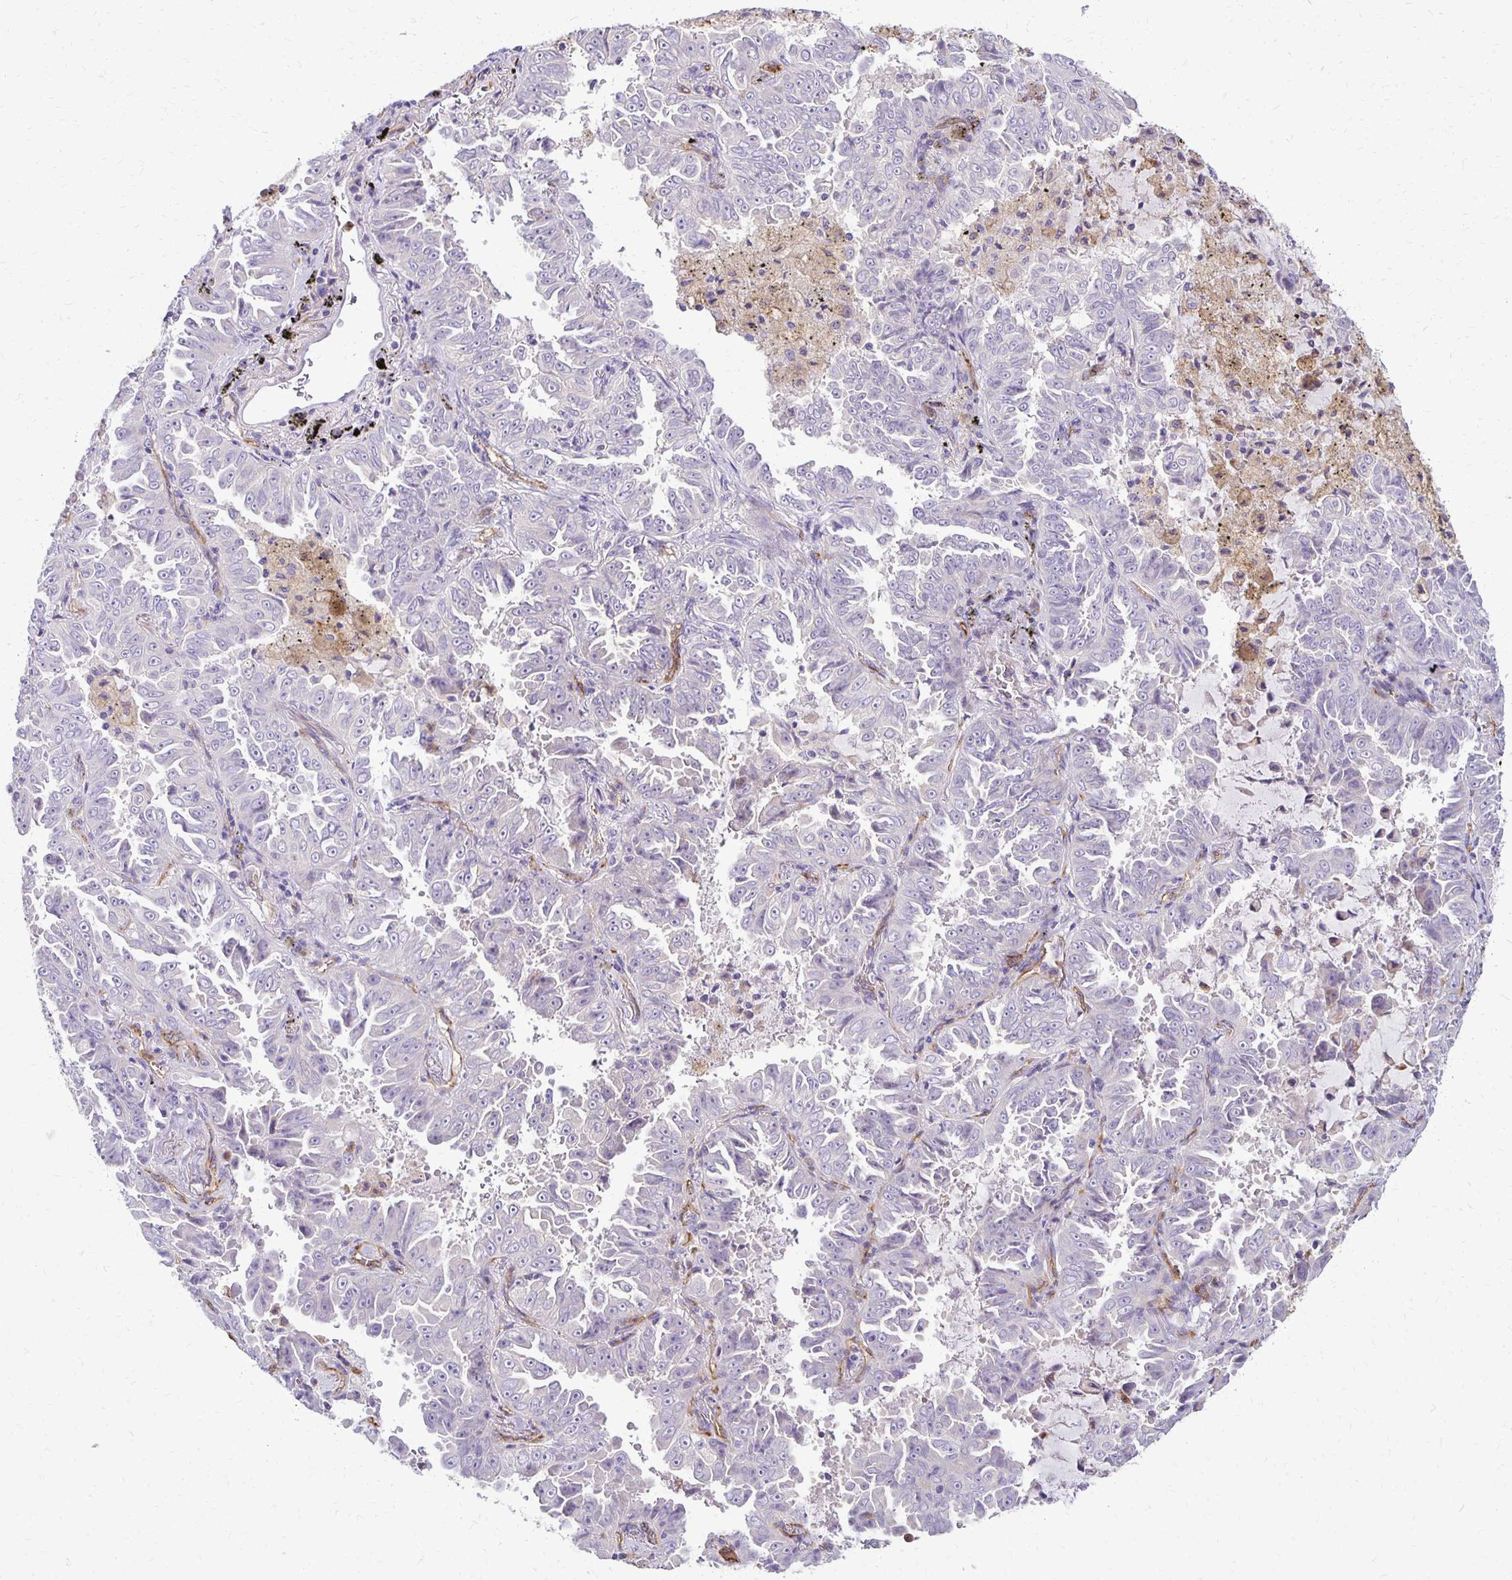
{"staining": {"intensity": "negative", "quantity": "none", "location": "none"}, "tissue": "lung cancer", "cell_type": "Tumor cells", "image_type": "cancer", "snomed": [{"axis": "morphology", "description": "Adenocarcinoma, NOS"}, {"axis": "topography", "description": "Lung"}], "caption": "This is a micrograph of immunohistochemistry (IHC) staining of lung cancer (adenocarcinoma), which shows no staining in tumor cells.", "gene": "TTYH1", "patient": {"sex": "female", "age": 52}}